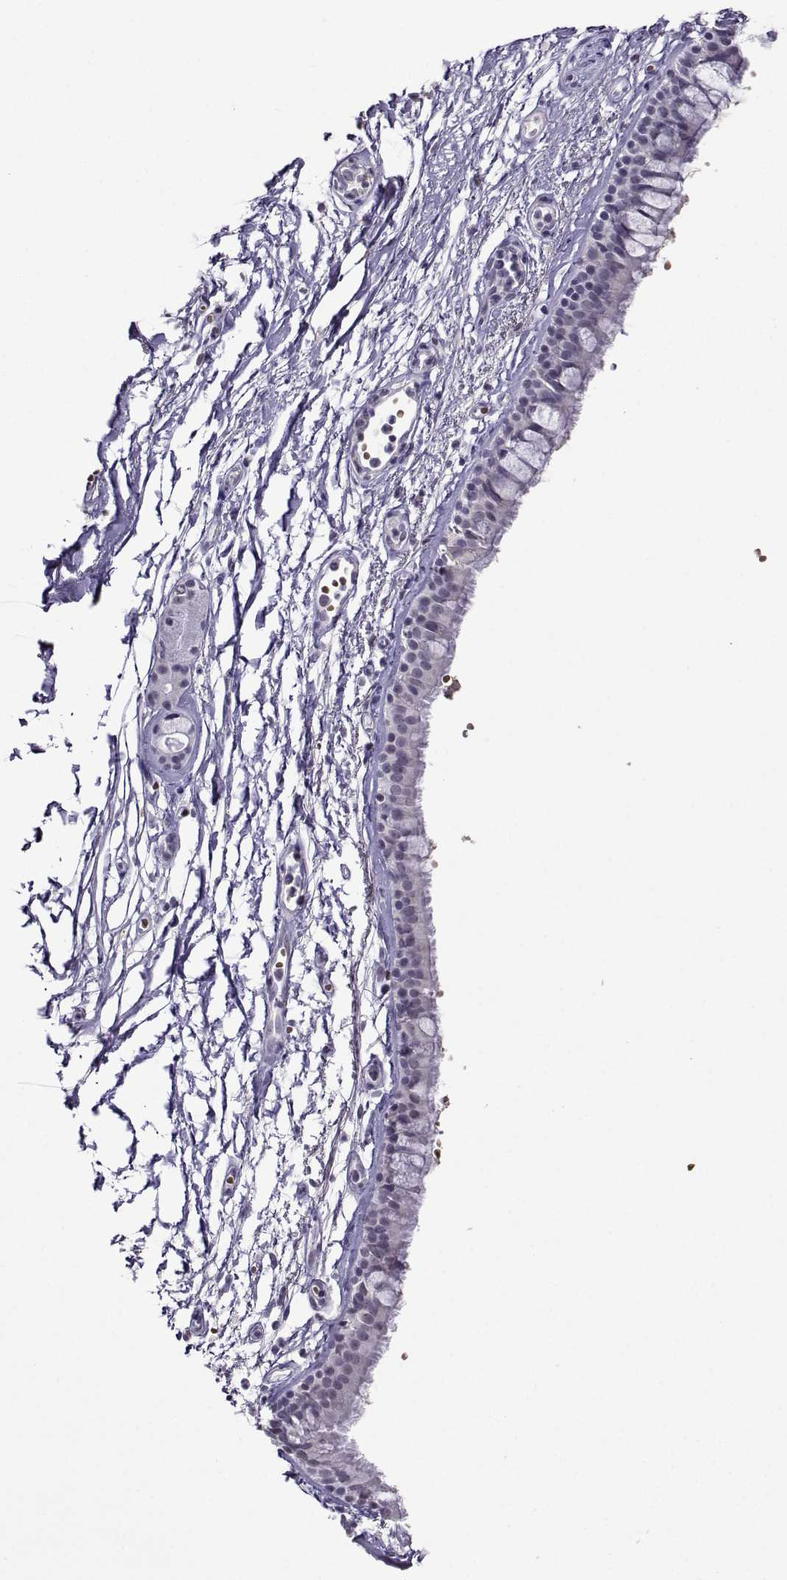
{"staining": {"intensity": "negative", "quantity": "none", "location": "none"}, "tissue": "bronchus", "cell_type": "Respiratory epithelial cells", "image_type": "normal", "snomed": [{"axis": "morphology", "description": "Normal tissue, NOS"}, {"axis": "topography", "description": "Cartilage tissue"}, {"axis": "topography", "description": "Bronchus"}], "caption": "Respiratory epithelial cells are negative for protein expression in benign human bronchus. The staining was performed using DAB to visualize the protein expression in brown, while the nuclei were stained in blue with hematoxylin (Magnification: 20x).", "gene": "LRFN2", "patient": {"sex": "male", "age": 66}}